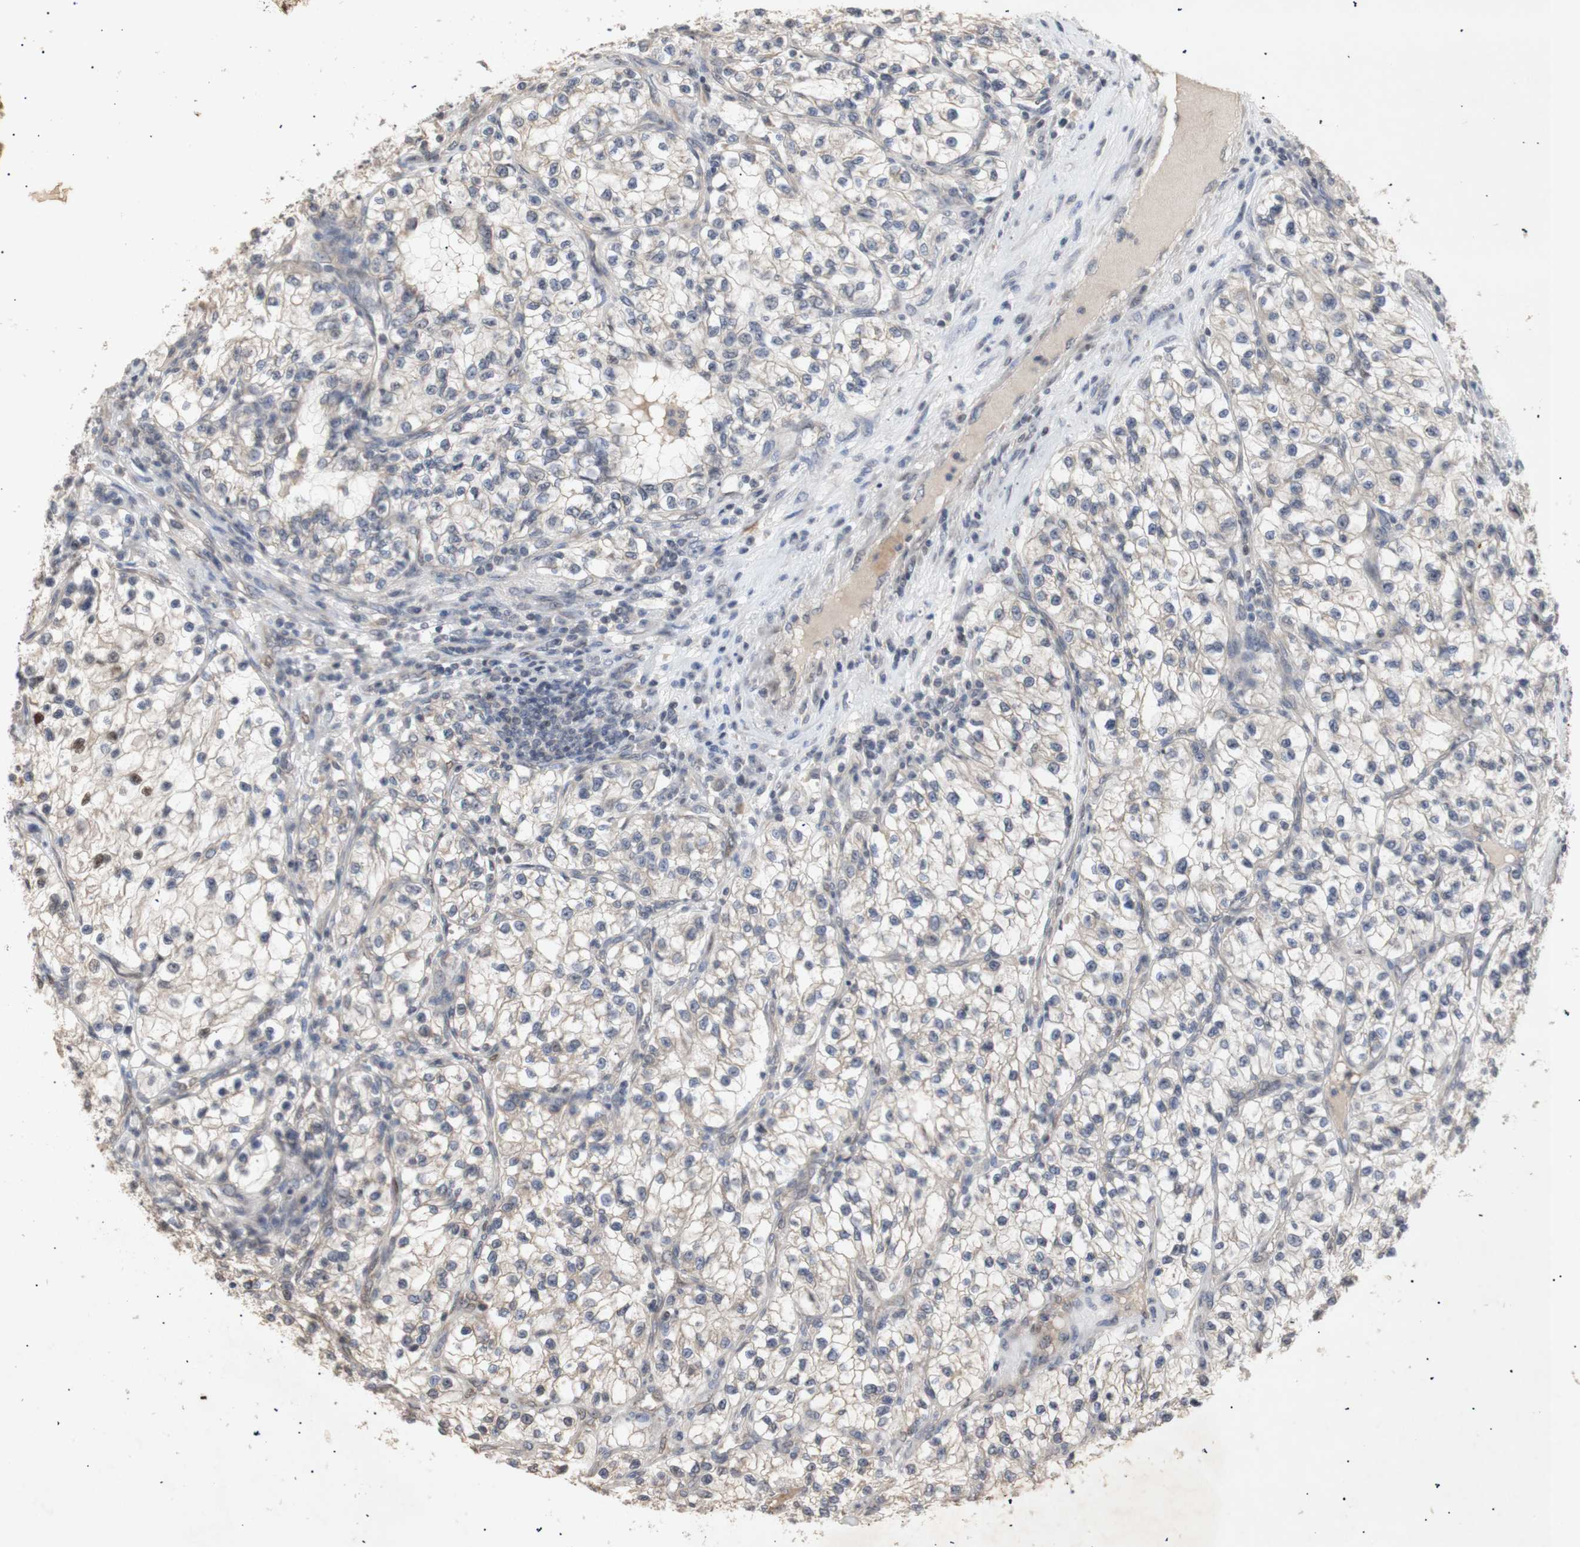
{"staining": {"intensity": "moderate", "quantity": "<25%", "location": "cytoplasmic/membranous,nuclear"}, "tissue": "renal cancer", "cell_type": "Tumor cells", "image_type": "cancer", "snomed": [{"axis": "morphology", "description": "Adenocarcinoma, NOS"}, {"axis": "topography", "description": "Kidney"}], "caption": "Renal adenocarcinoma stained with DAB immunohistochemistry (IHC) exhibits low levels of moderate cytoplasmic/membranous and nuclear staining in approximately <25% of tumor cells. (DAB (3,3'-diaminobenzidine) IHC with brightfield microscopy, high magnification).", "gene": "FOSB", "patient": {"sex": "female", "age": 57}}